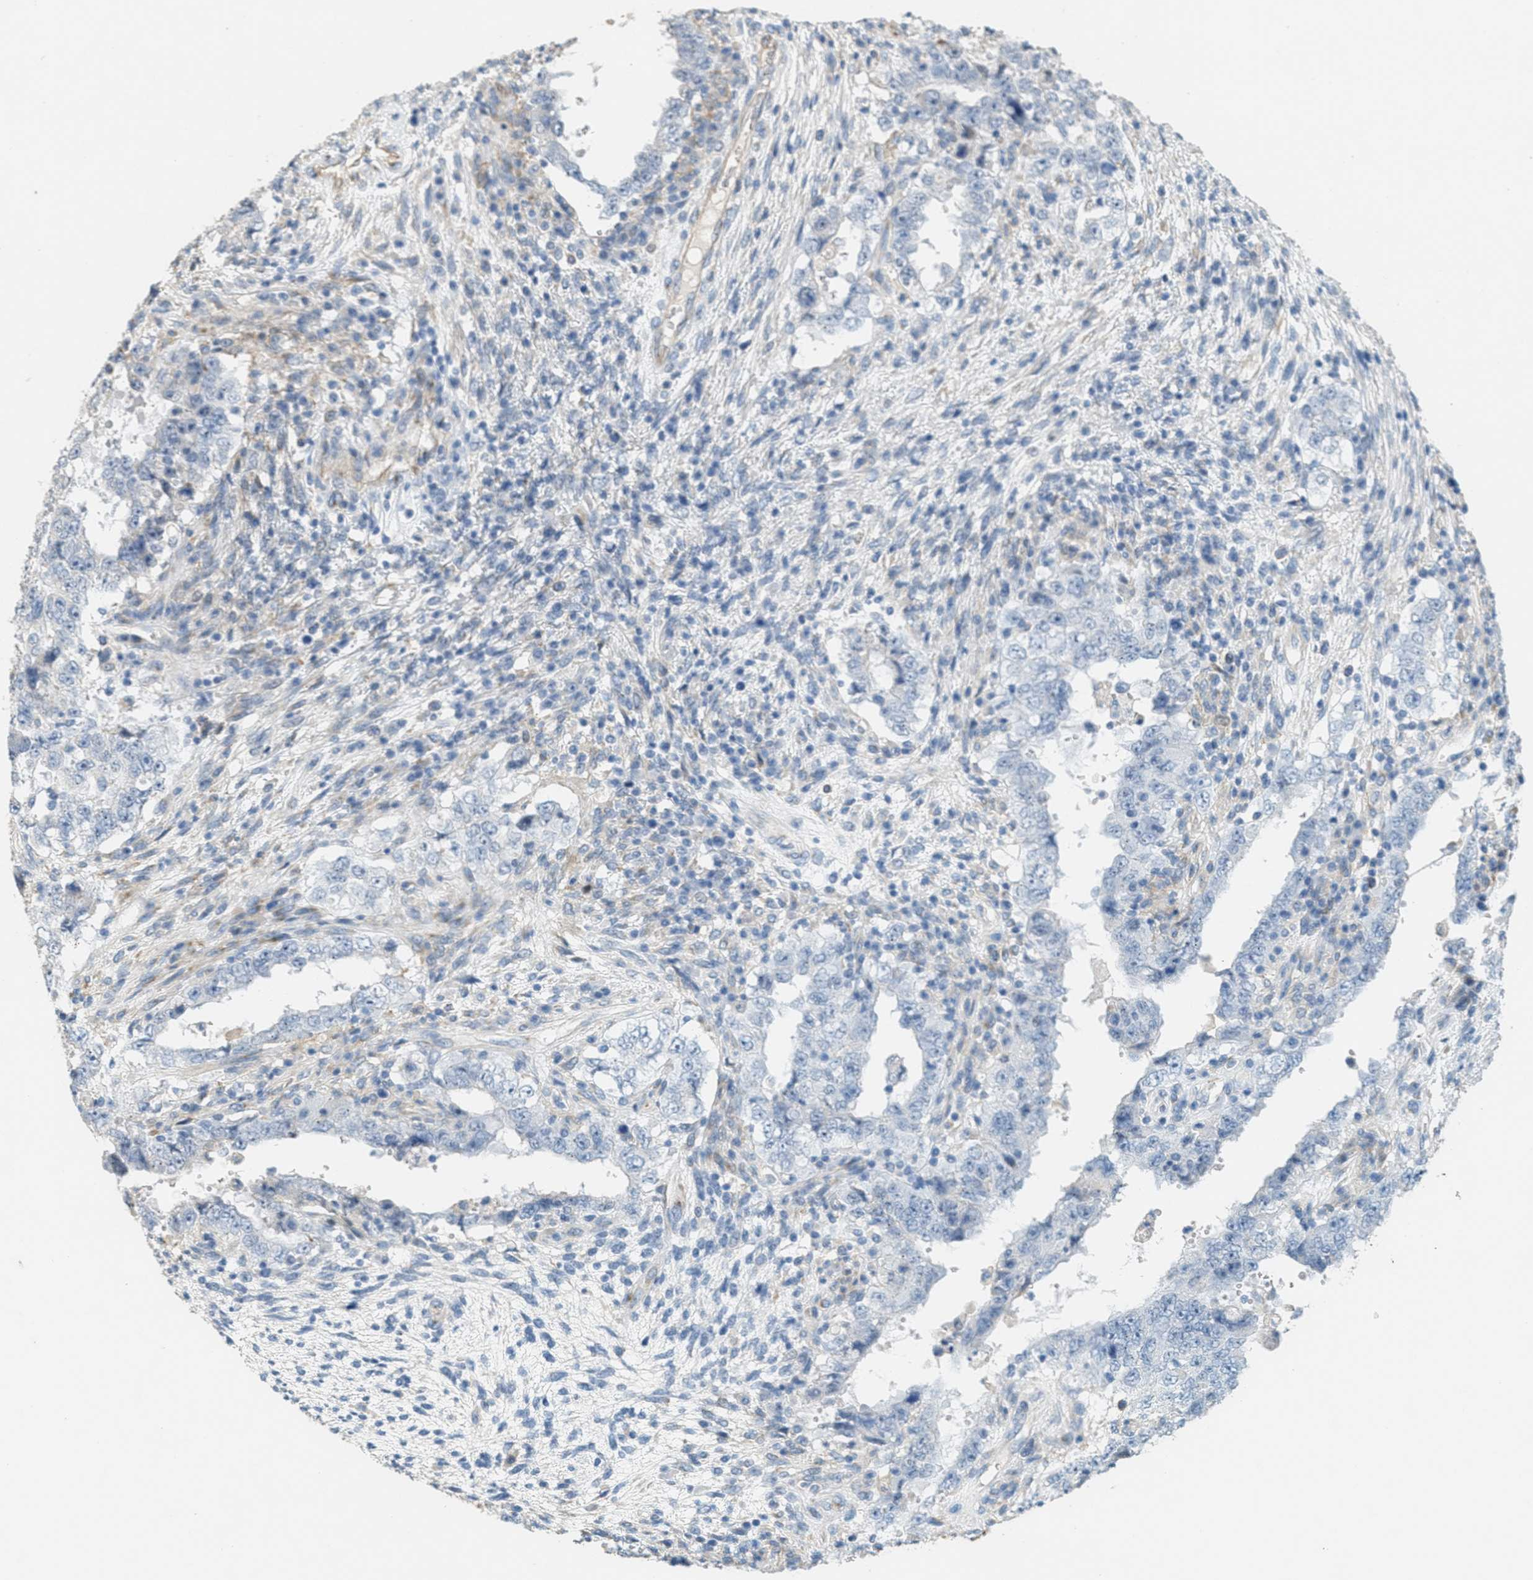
{"staining": {"intensity": "negative", "quantity": "none", "location": "none"}, "tissue": "testis cancer", "cell_type": "Tumor cells", "image_type": "cancer", "snomed": [{"axis": "morphology", "description": "Carcinoma, Embryonal, NOS"}, {"axis": "topography", "description": "Testis"}], "caption": "A high-resolution photomicrograph shows IHC staining of testis embryonal carcinoma, which shows no significant expression in tumor cells.", "gene": "ADCY5", "patient": {"sex": "male", "age": 26}}